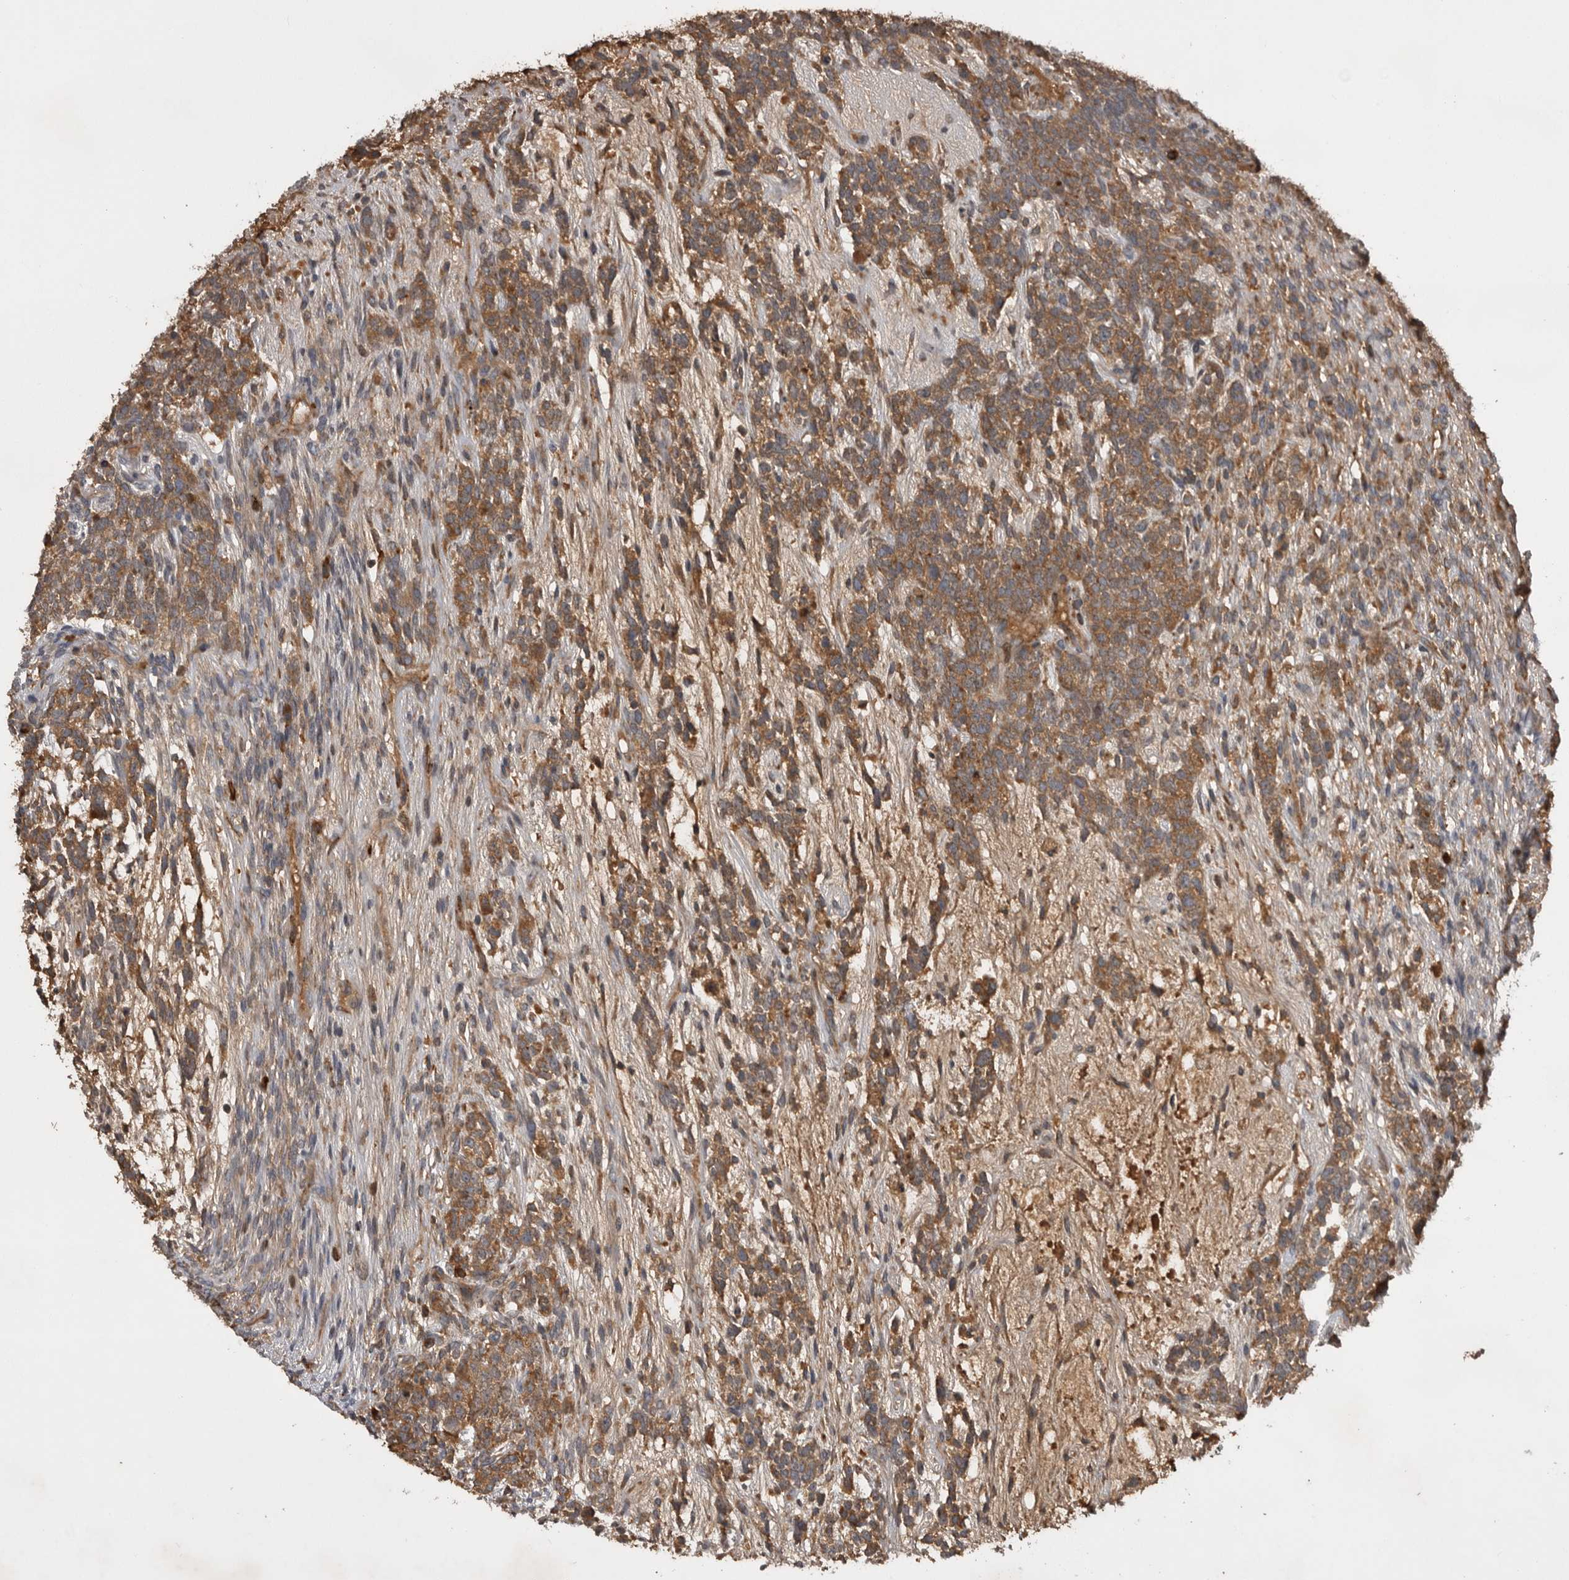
{"staining": {"intensity": "moderate", "quantity": ">75%", "location": "cytoplasmic/membranous"}, "tissue": "testis cancer", "cell_type": "Tumor cells", "image_type": "cancer", "snomed": [{"axis": "morphology", "description": "Seminoma, NOS"}, {"axis": "morphology", "description": "Carcinoma, Embryonal, NOS"}, {"axis": "topography", "description": "Testis"}], "caption": "Moderate cytoplasmic/membranous expression is appreciated in about >75% of tumor cells in embryonal carcinoma (testis). (IHC, brightfield microscopy, high magnification).", "gene": "RAB3GAP2", "patient": {"sex": "male", "age": 28}}